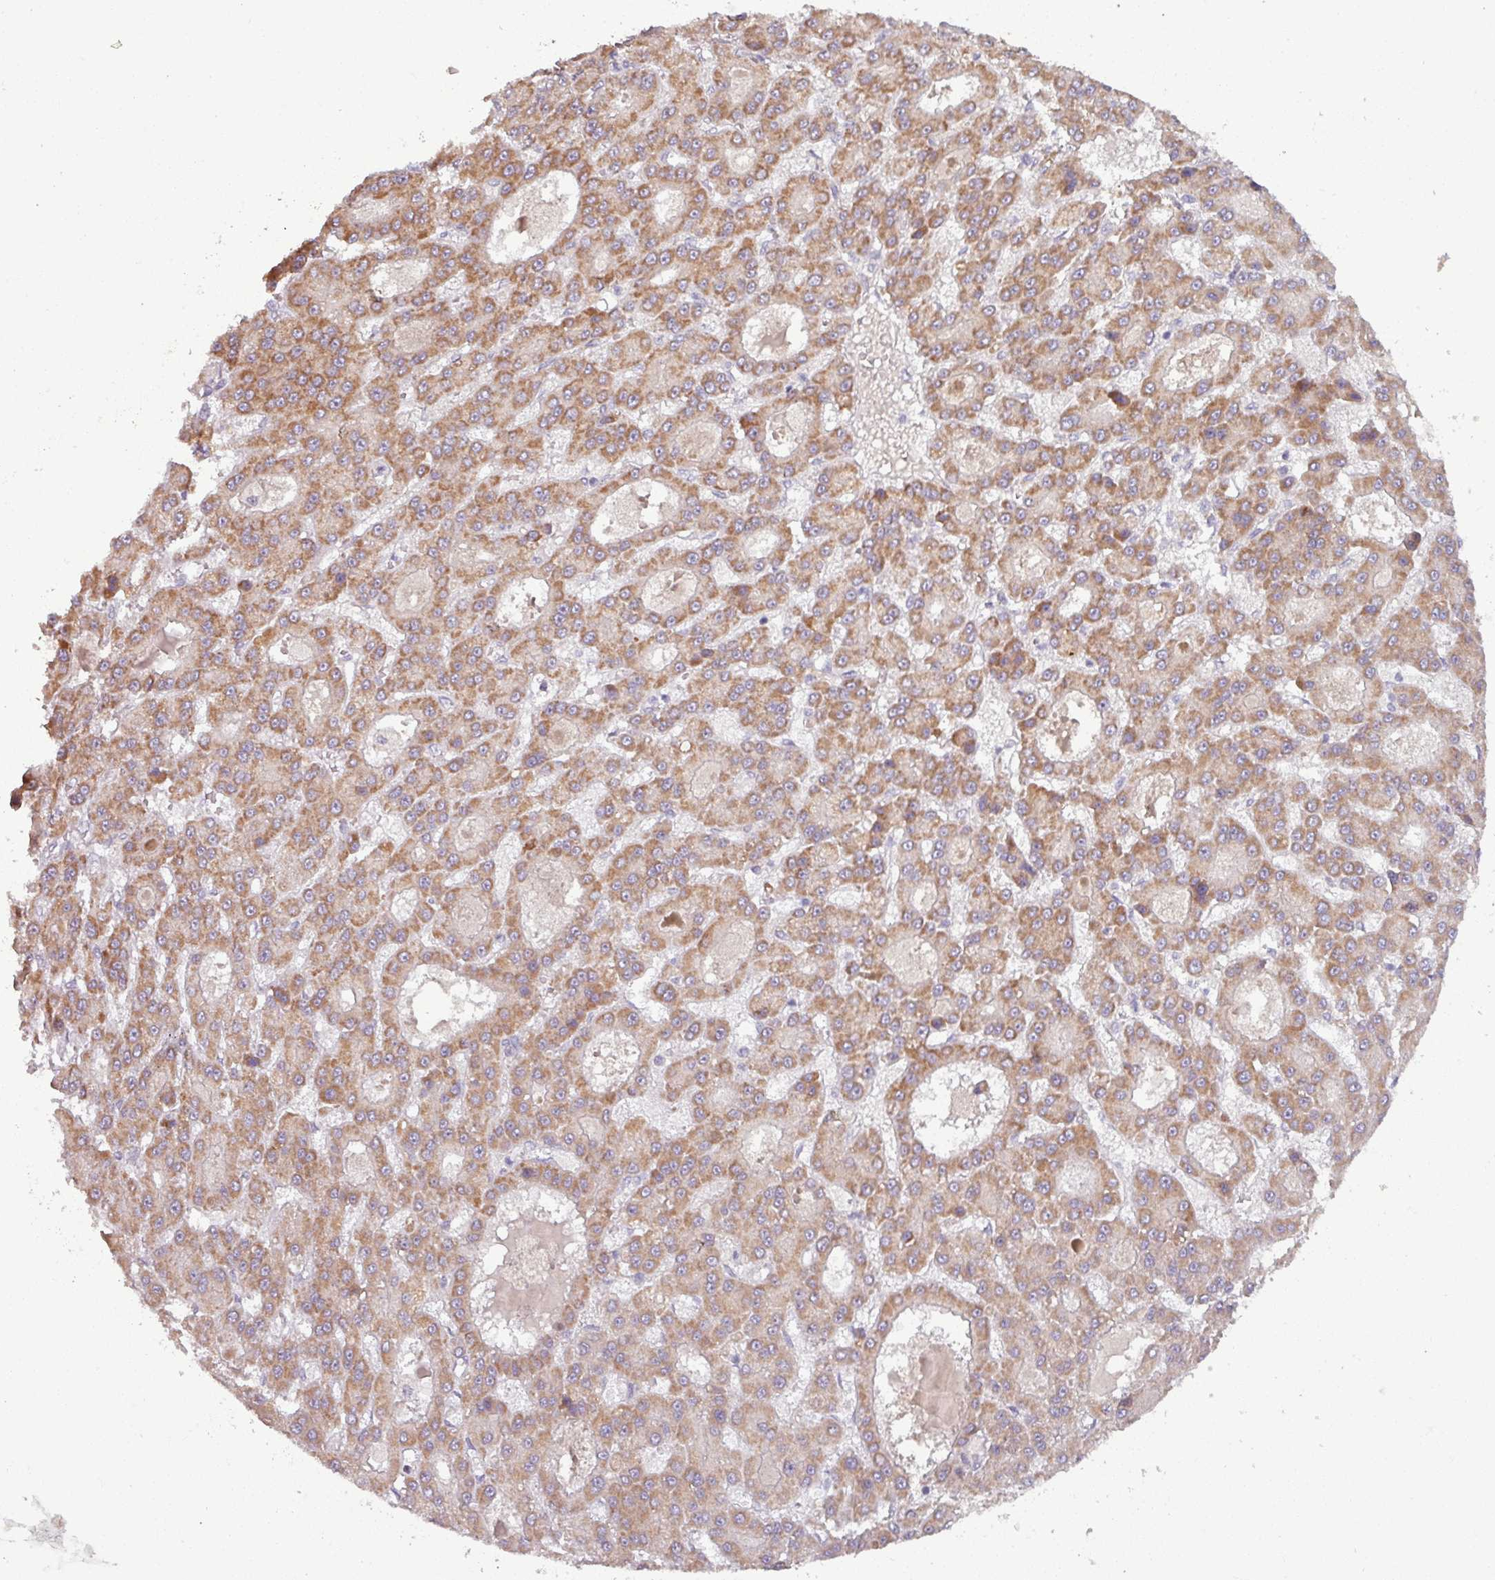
{"staining": {"intensity": "moderate", "quantity": ">75%", "location": "cytoplasmic/membranous"}, "tissue": "liver cancer", "cell_type": "Tumor cells", "image_type": "cancer", "snomed": [{"axis": "morphology", "description": "Carcinoma, Hepatocellular, NOS"}, {"axis": "topography", "description": "Liver"}], "caption": "This is an image of immunohistochemistry (IHC) staining of hepatocellular carcinoma (liver), which shows moderate positivity in the cytoplasmic/membranous of tumor cells.", "gene": "OGFOD3", "patient": {"sex": "male", "age": 70}}